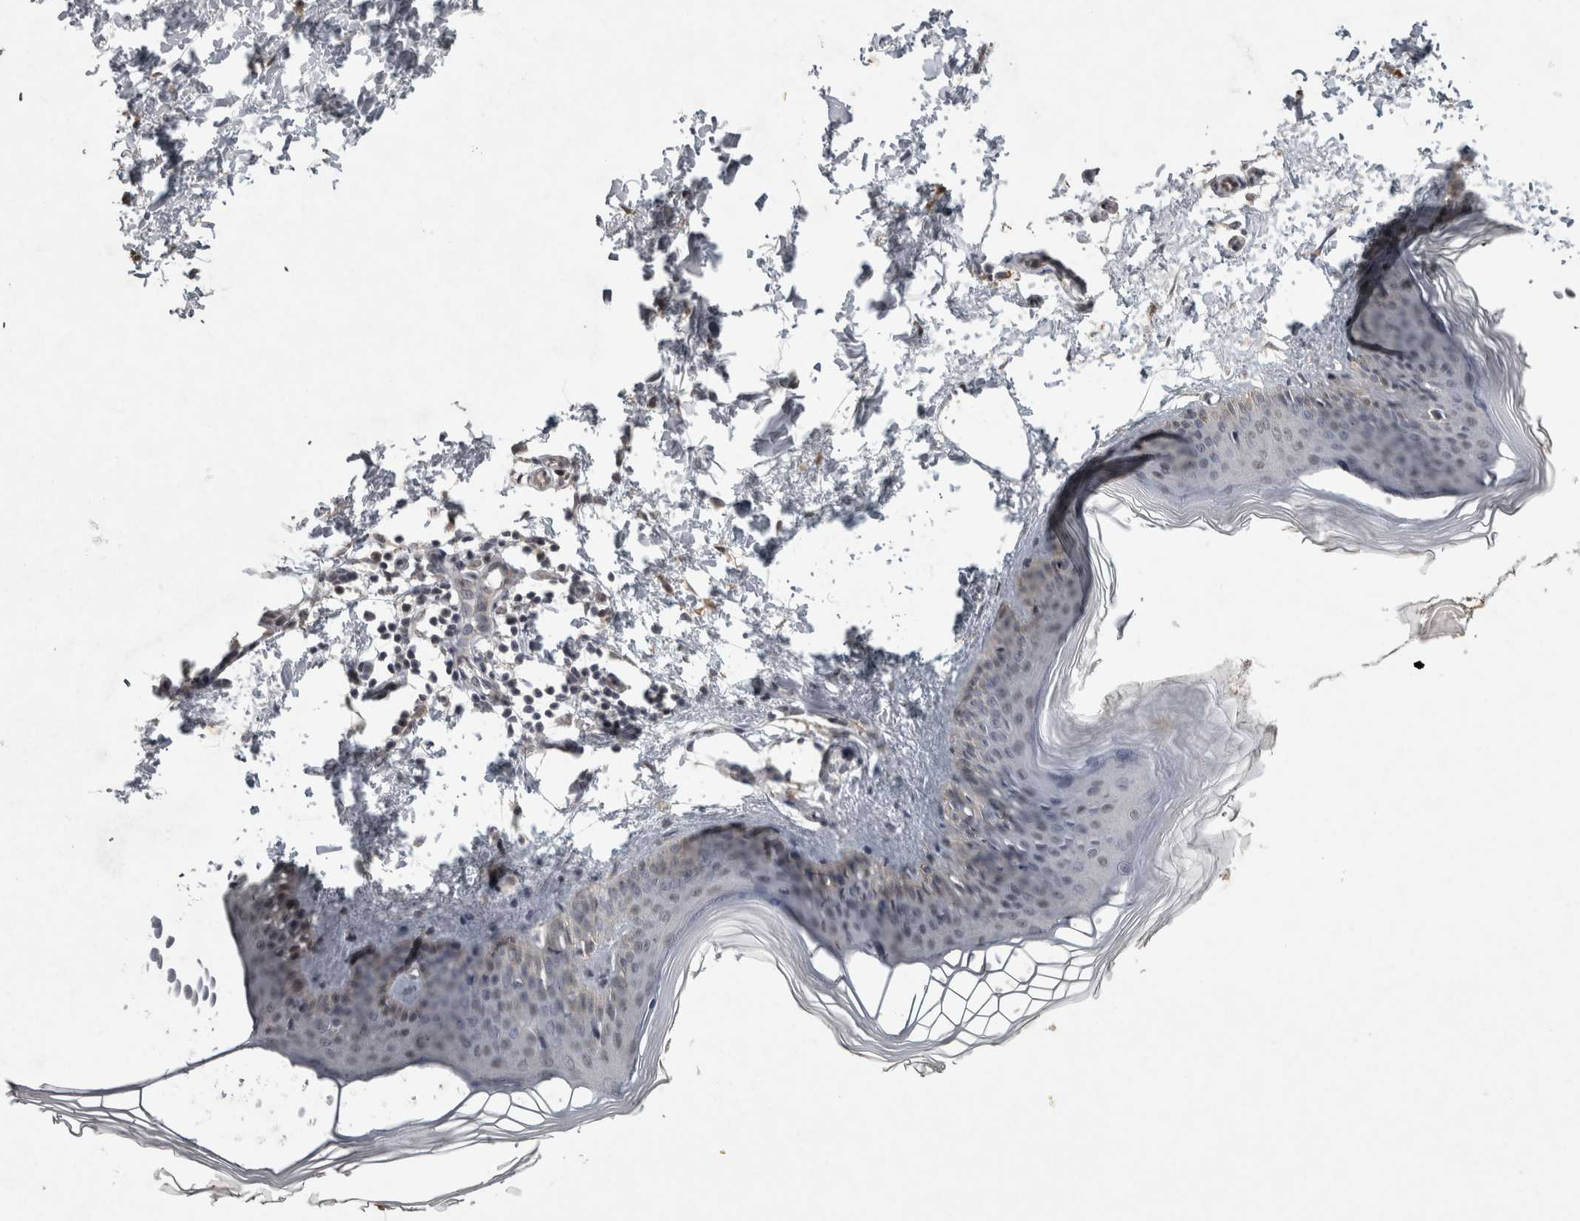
{"staining": {"intensity": "weak", "quantity": ">75%", "location": "cytoplasmic/membranous"}, "tissue": "skin", "cell_type": "Fibroblasts", "image_type": "normal", "snomed": [{"axis": "morphology", "description": "Normal tissue, NOS"}, {"axis": "topography", "description": "Skin"}], "caption": "This is a photomicrograph of immunohistochemistry staining of unremarkable skin, which shows weak staining in the cytoplasmic/membranous of fibroblasts.", "gene": "MEP1A", "patient": {"sex": "female", "age": 27}}